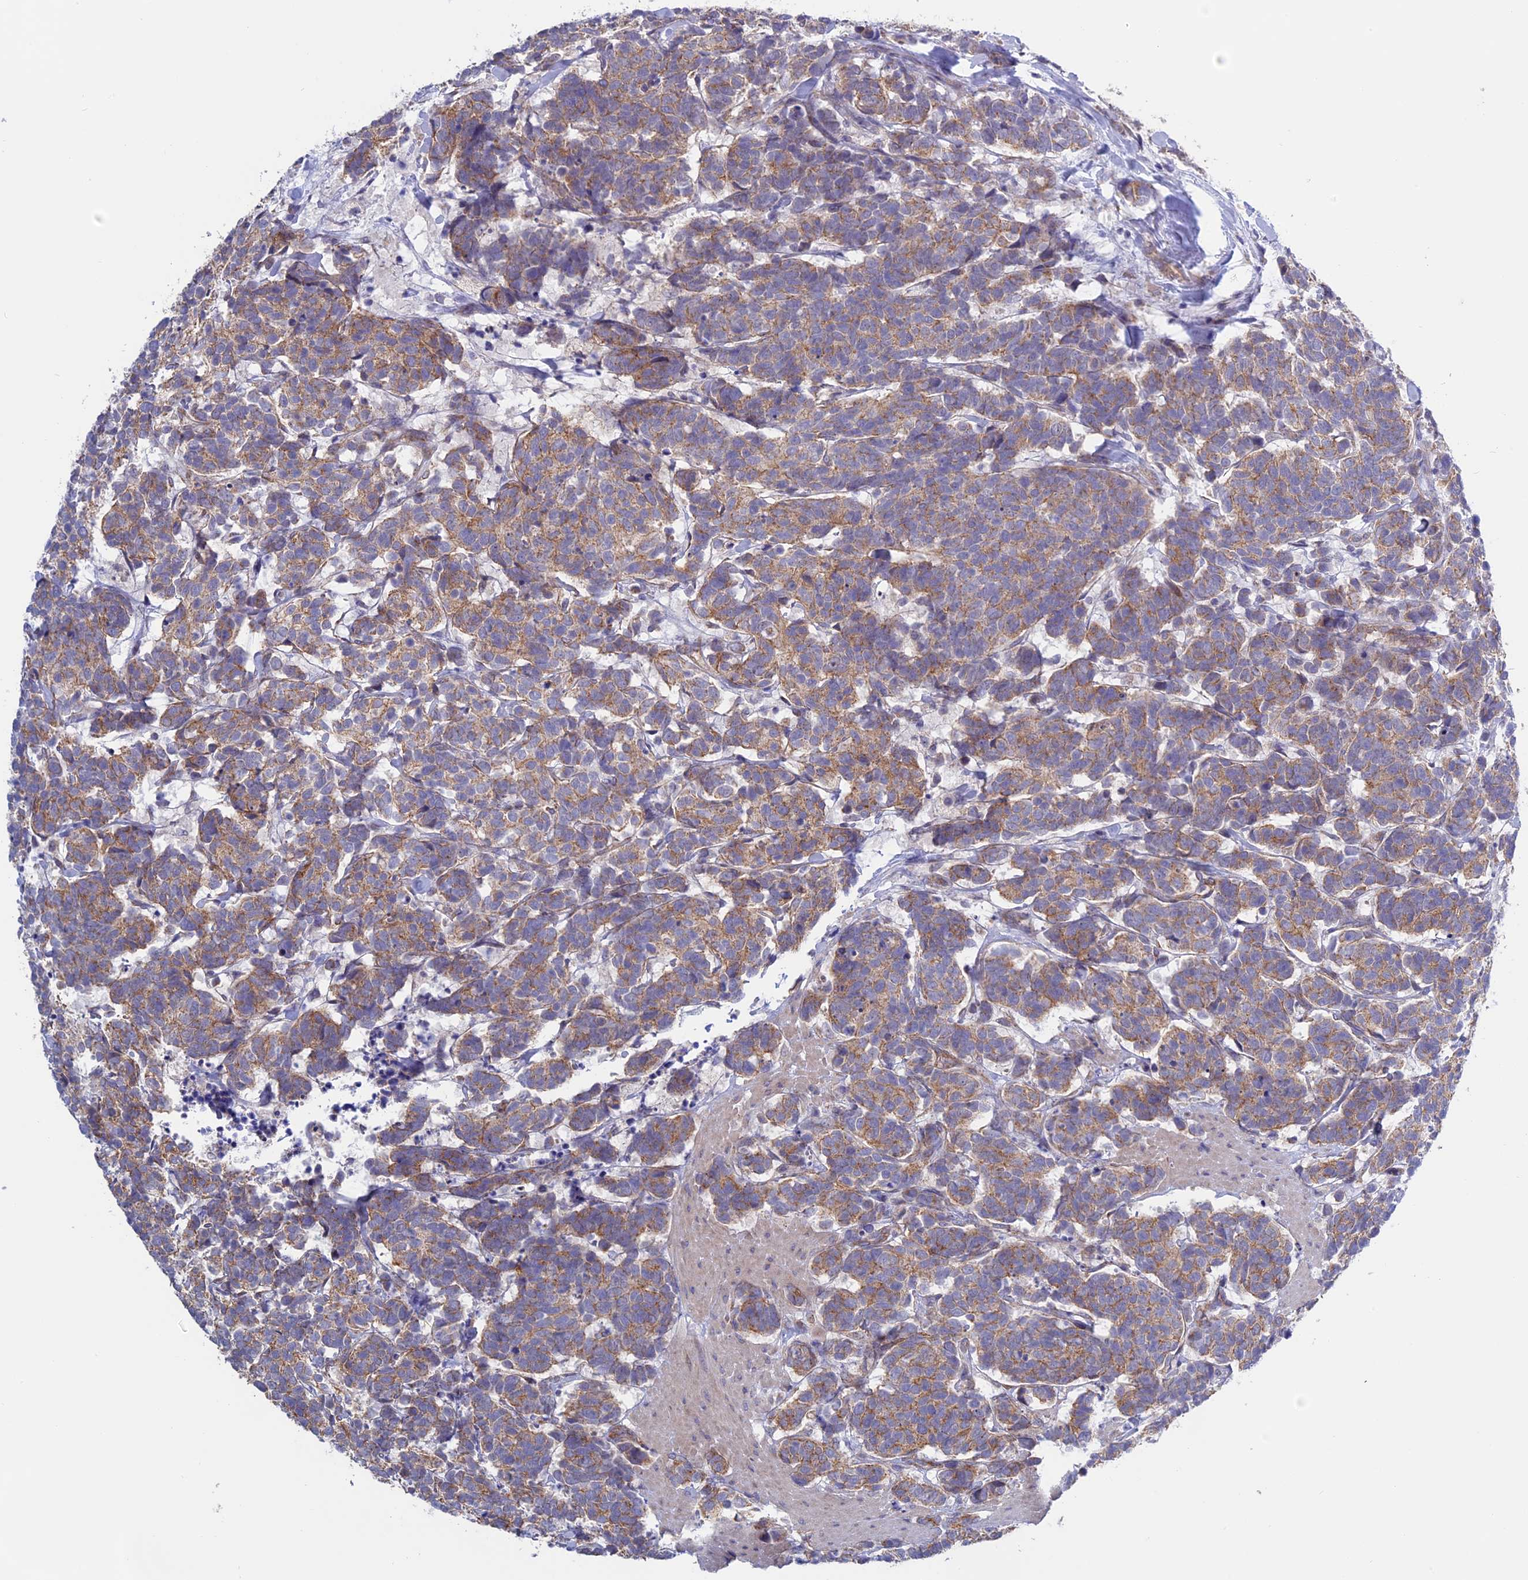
{"staining": {"intensity": "moderate", "quantity": ">75%", "location": "cytoplasmic/membranous"}, "tissue": "carcinoid", "cell_type": "Tumor cells", "image_type": "cancer", "snomed": [{"axis": "morphology", "description": "Carcinoma, NOS"}, {"axis": "morphology", "description": "Carcinoid, malignant, NOS"}, {"axis": "topography", "description": "Urinary bladder"}], "caption": "Immunohistochemical staining of carcinoid demonstrates medium levels of moderate cytoplasmic/membranous positivity in about >75% of tumor cells.", "gene": "ETFDH", "patient": {"sex": "male", "age": 57}}